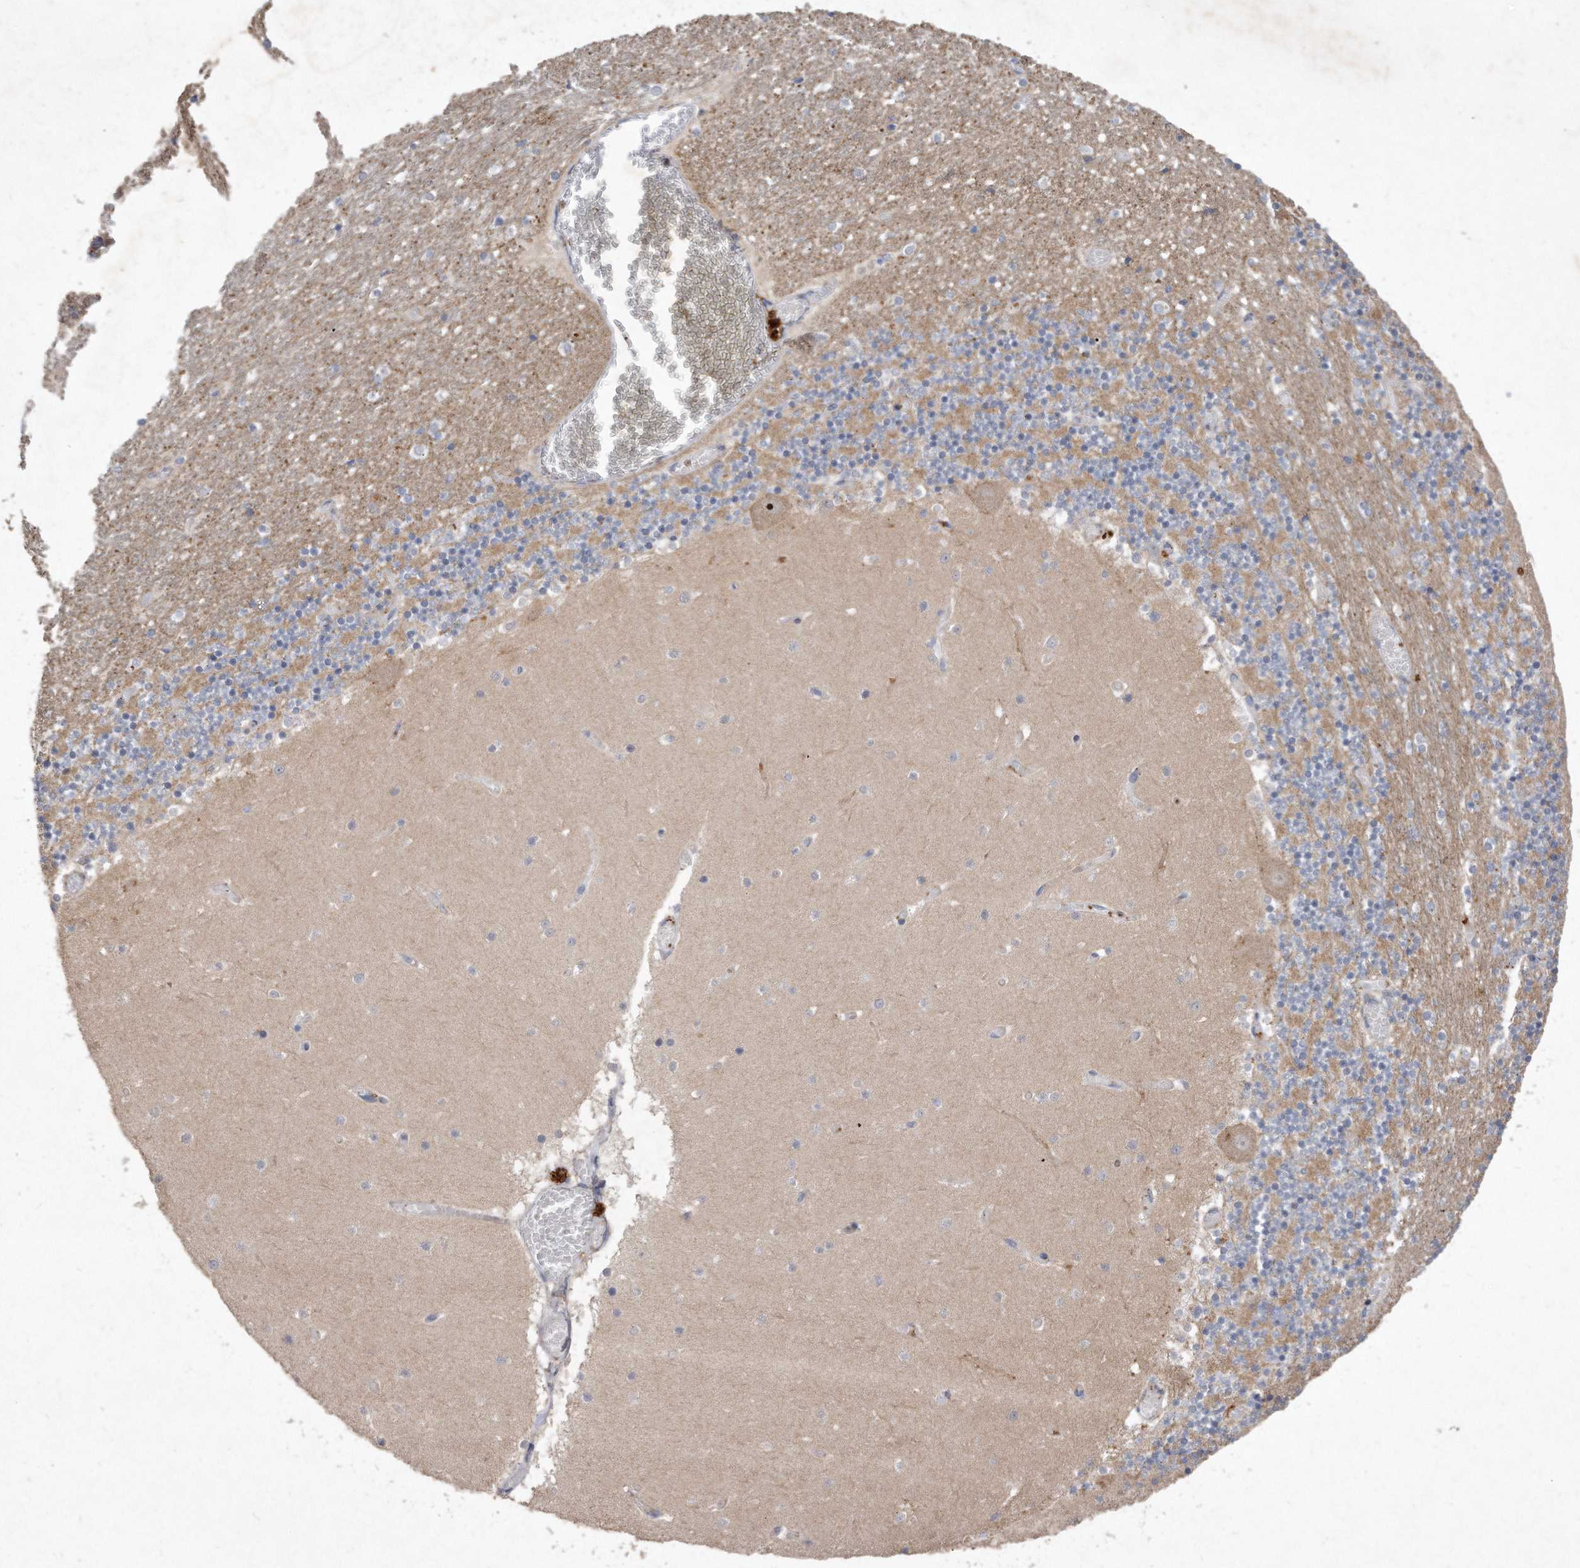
{"staining": {"intensity": "moderate", "quantity": ">75%", "location": "cytoplasmic/membranous"}, "tissue": "cerebellum", "cell_type": "Cells in granular layer", "image_type": "normal", "snomed": [{"axis": "morphology", "description": "Normal tissue, NOS"}, {"axis": "topography", "description": "Cerebellum"}], "caption": "Immunohistochemical staining of benign human cerebellum reveals moderate cytoplasmic/membranous protein staining in approximately >75% of cells in granular layer.", "gene": "PGBD2", "patient": {"sex": "female", "age": 28}}